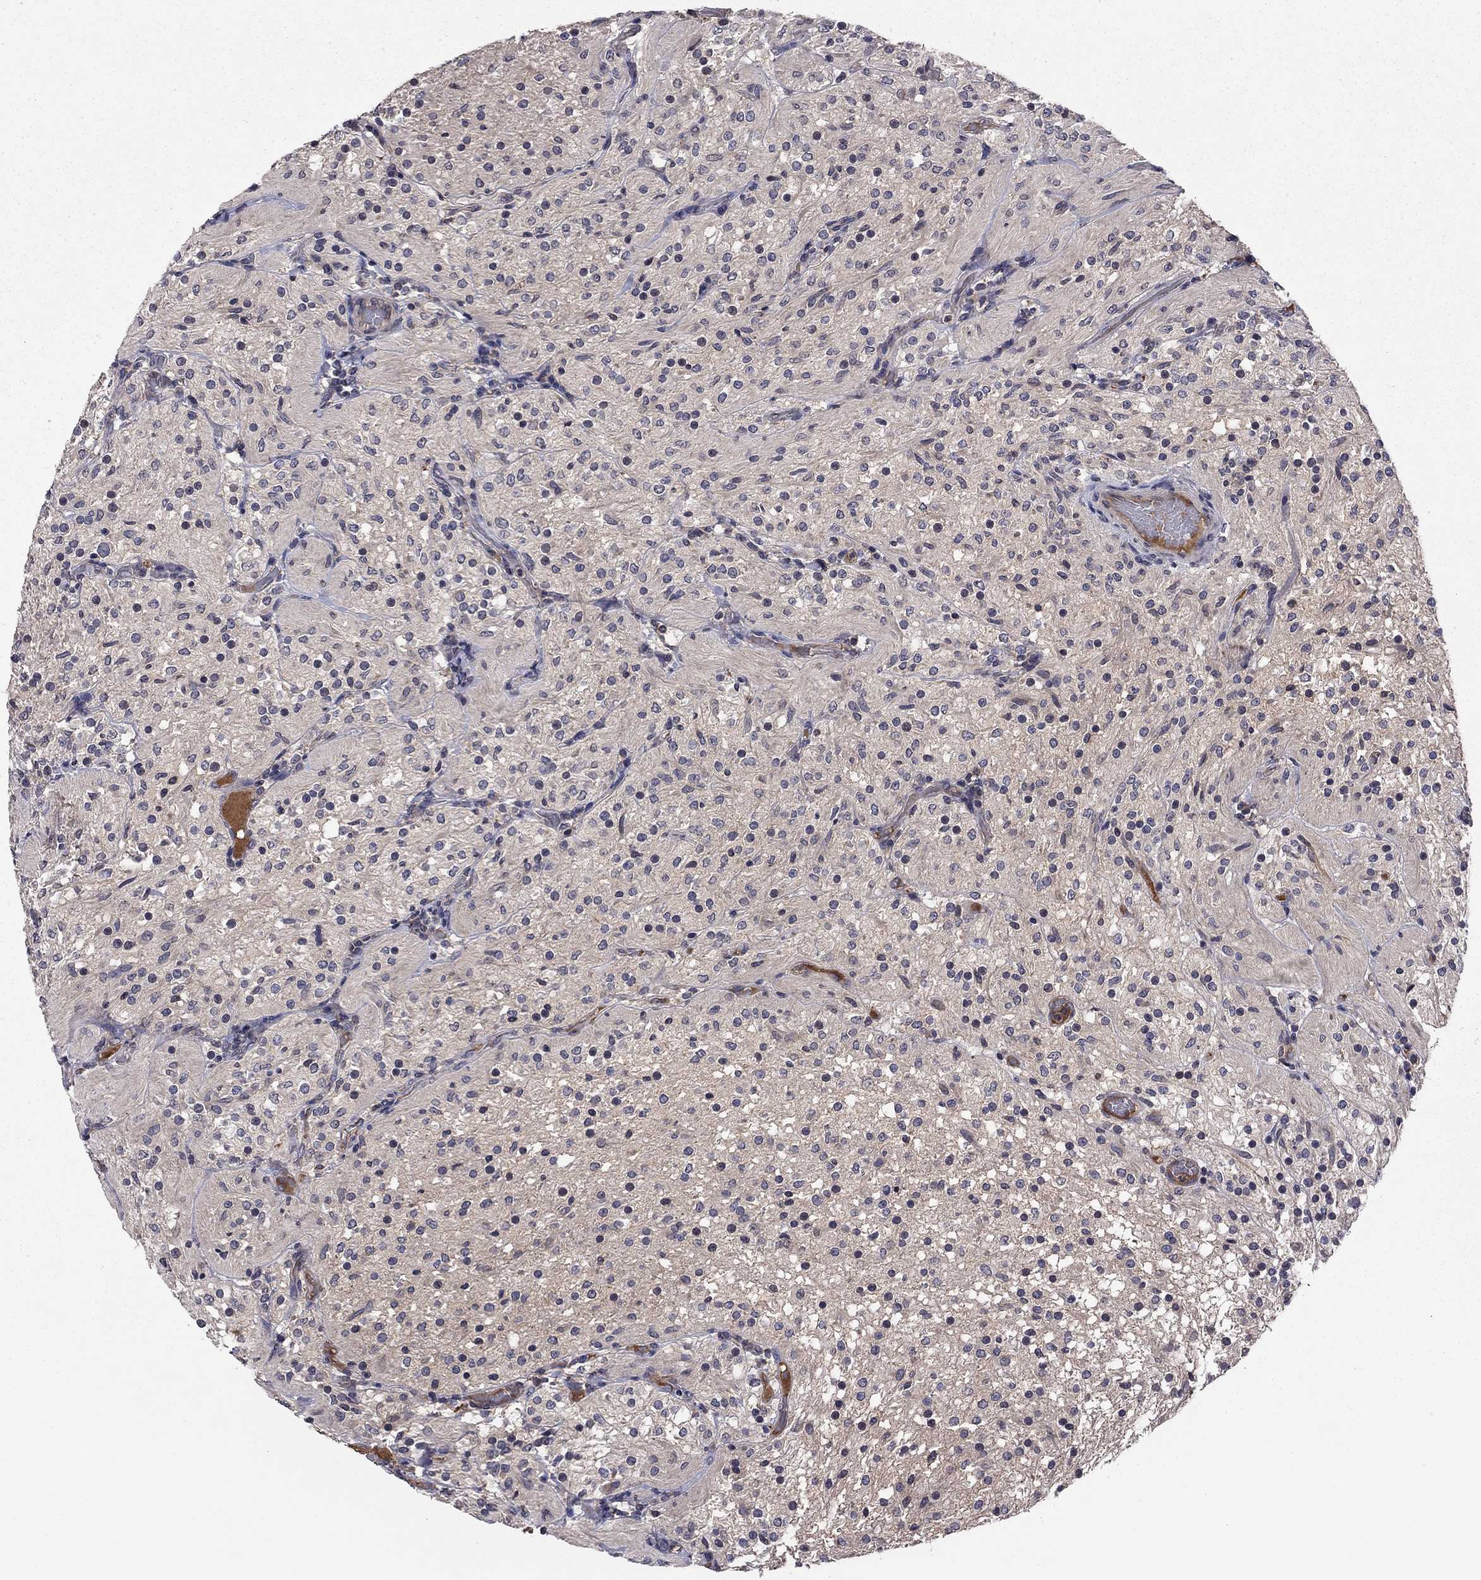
{"staining": {"intensity": "negative", "quantity": "none", "location": "none"}, "tissue": "glioma", "cell_type": "Tumor cells", "image_type": "cancer", "snomed": [{"axis": "morphology", "description": "Glioma, malignant, Low grade"}, {"axis": "topography", "description": "Brain"}], "caption": "The image reveals no significant positivity in tumor cells of malignant low-grade glioma.", "gene": "PROS1", "patient": {"sex": "male", "age": 3}}